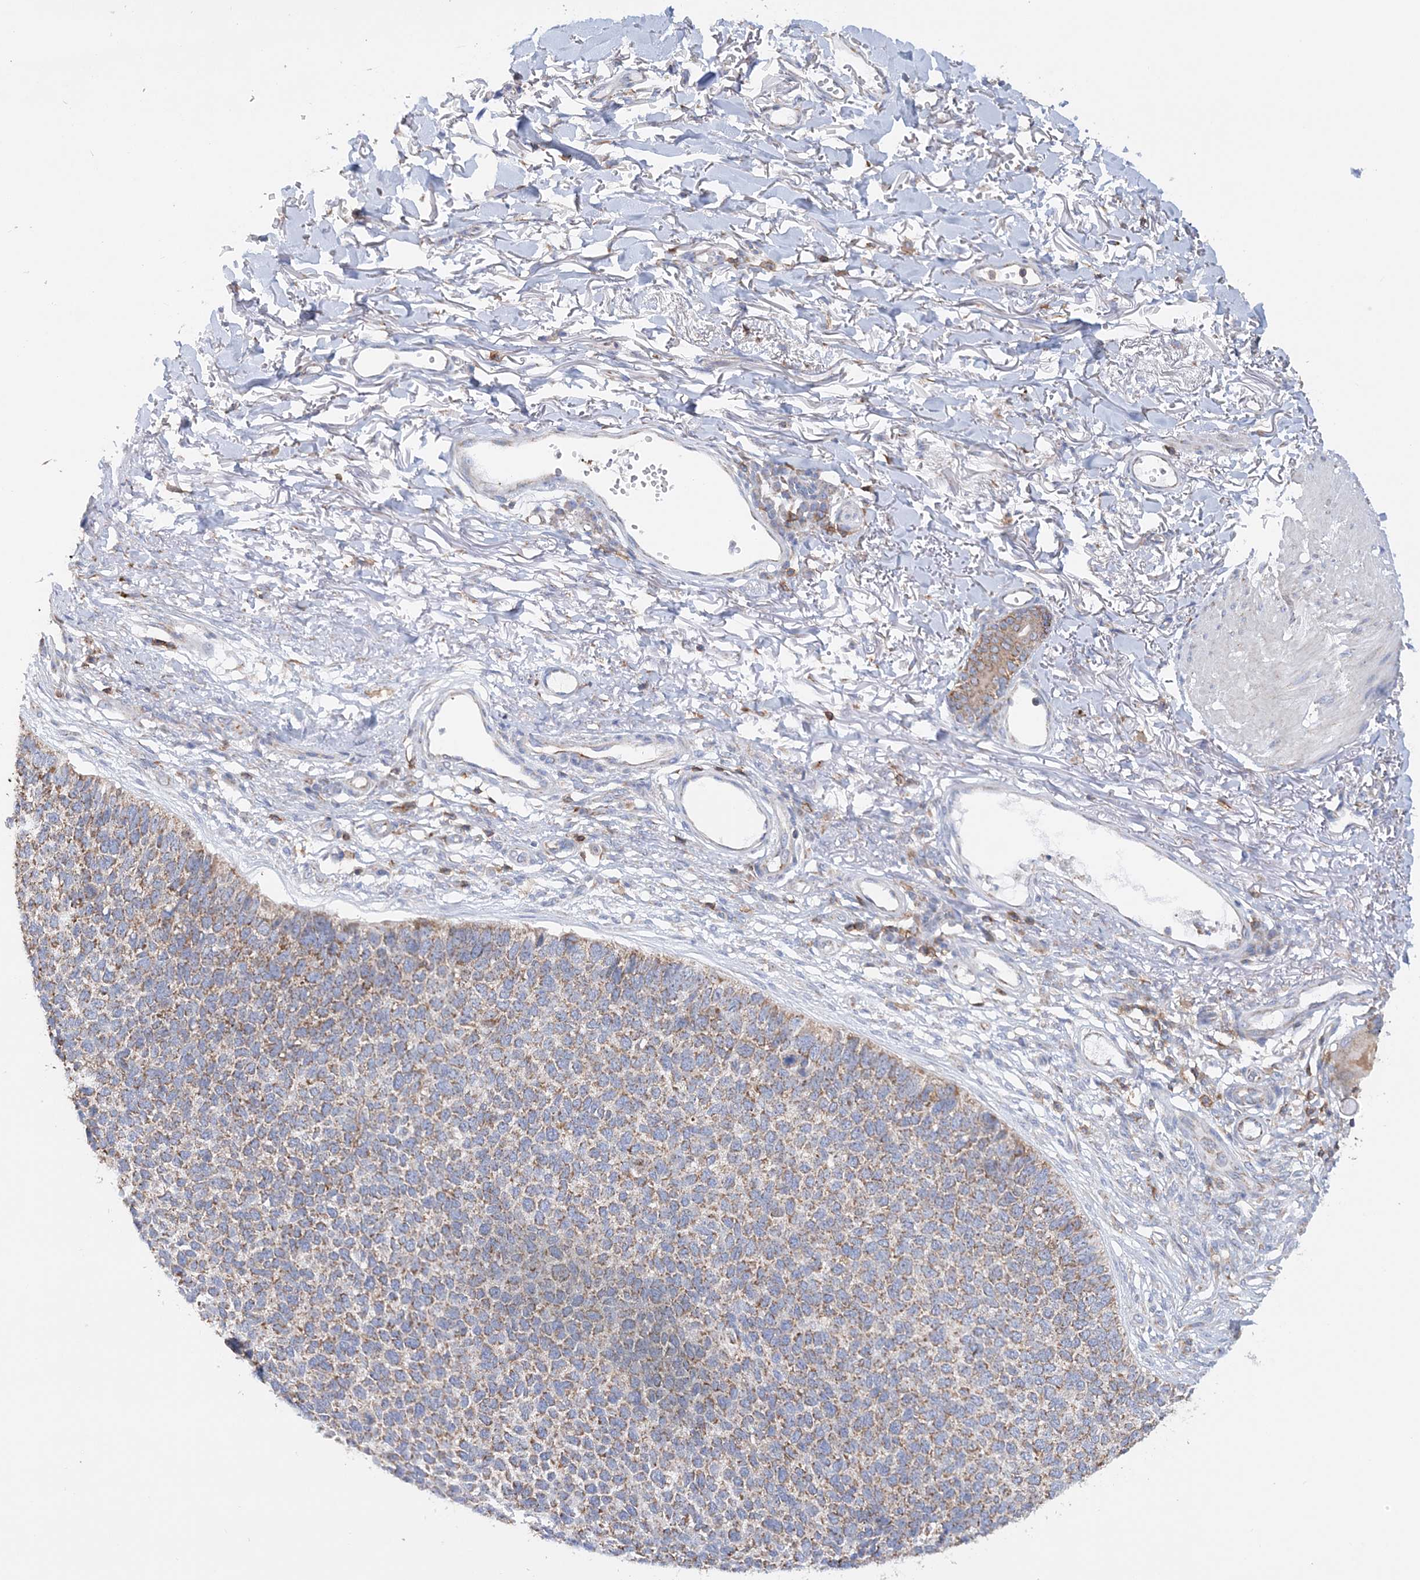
{"staining": {"intensity": "weak", "quantity": ">75%", "location": "cytoplasmic/membranous"}, "tissue": "skin cancer", "cell_type": "Tumor cells", "image_type": "cancer", "snomed": [{"axis": "morphology", "description": "Basal cell carcinoma"}, {"axis": "topography", "description": "Skin"}], "caption": "This is an image of immunohistochemistry (IHC) staining of basal cell carcinoma (skin), which shows weak positivity in the cytoplasmic/membranous of tumor cells.", "gene": "TTC32", "patient": {"sex": "female", "age": 84}}